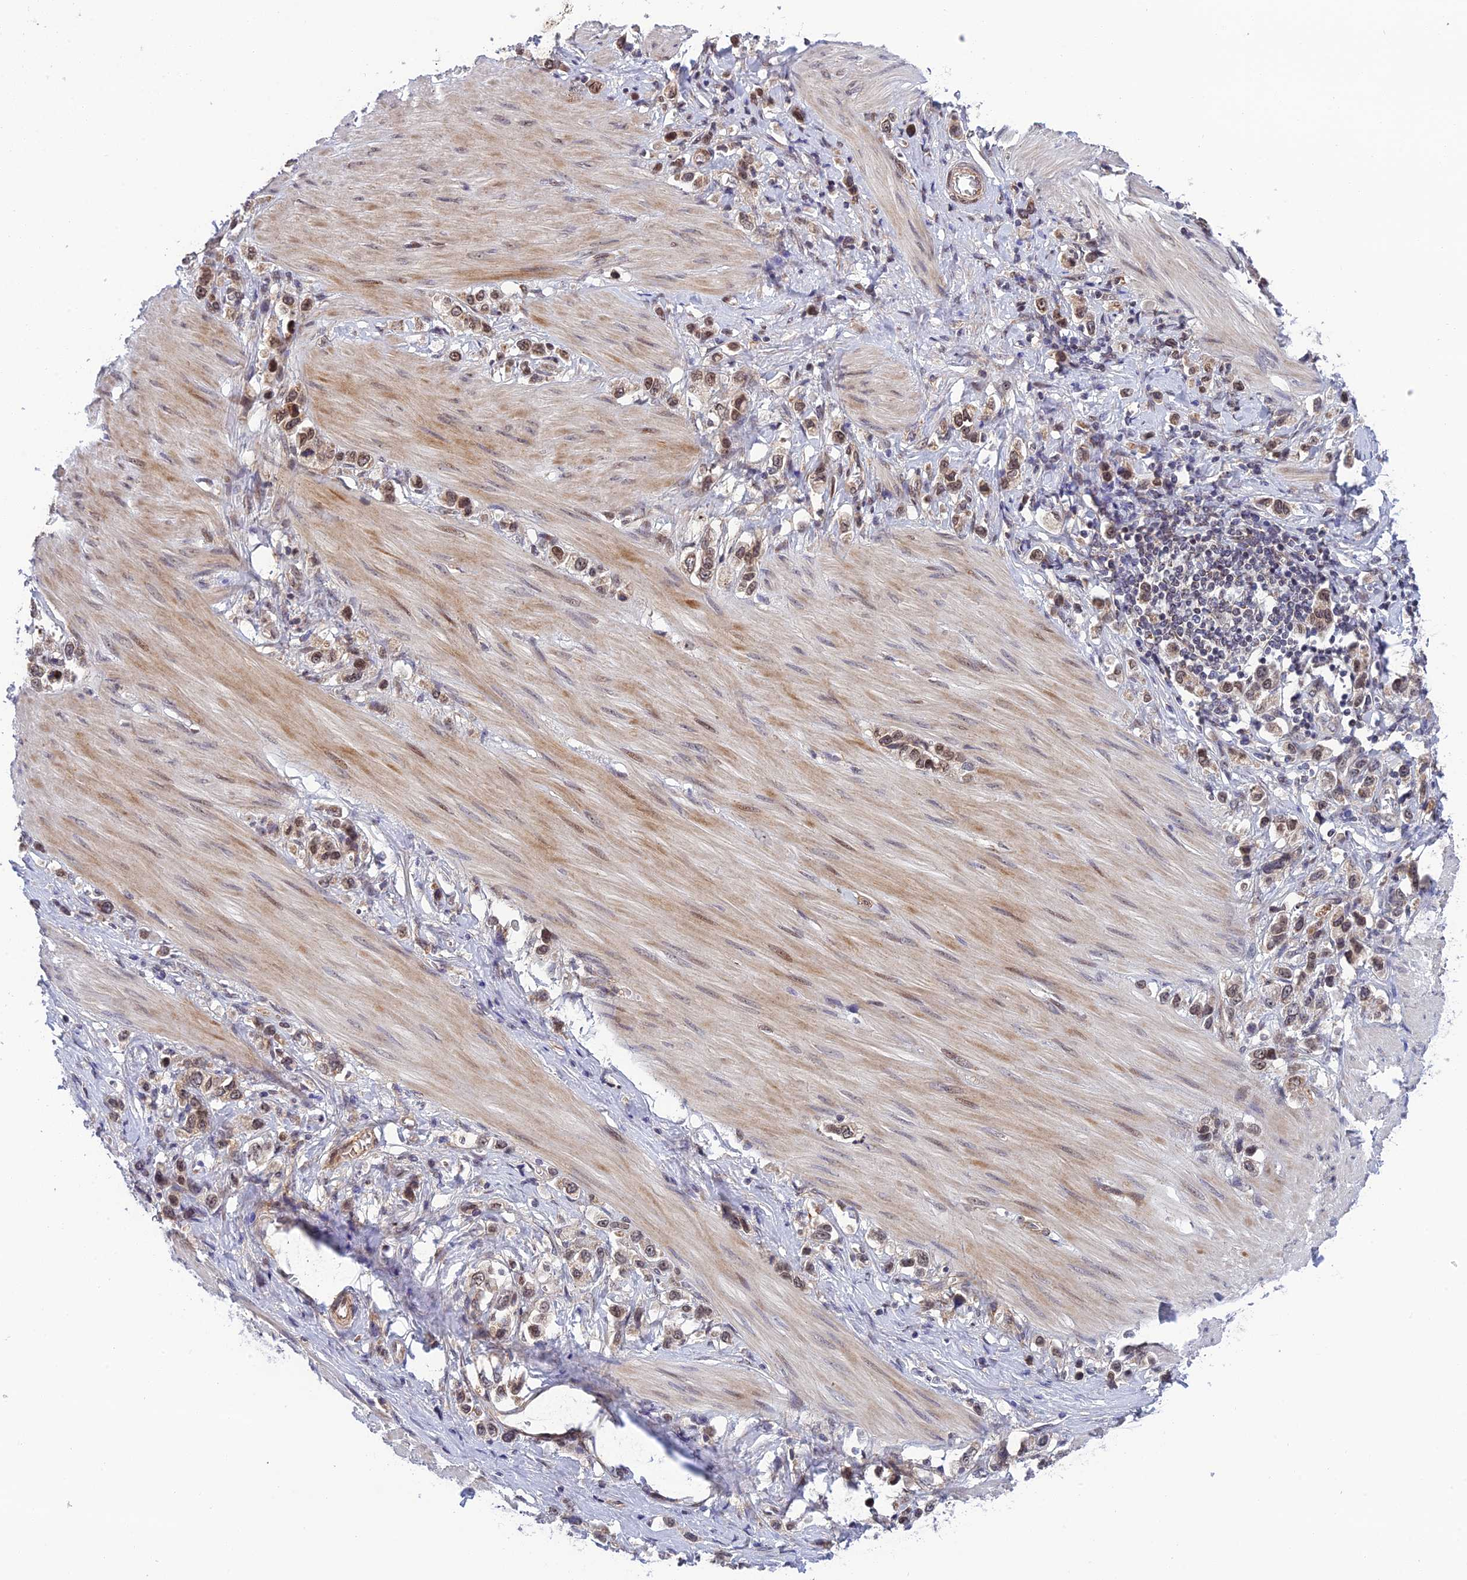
{"staining": {"intensity": "moderate", "quantity": ">75%", "location": "cytoplasmic/membranous,nuclear"}, "tissue": "stomach cancer", "cell_type": "Tumor cells", "image_type": "cancer", "snomed": [{"axis": "morphology", "description": "Adenocarcinoma, NOS"}, {"axis": "topography", "description": "Stomach"}], "caption": "The immunohistochemical stain labels moderate cytoplasmic/membranous and nuclear positivity in tumor cells of stomach cancer tissue. The staining is performed using DAB brown chromogen to label protein expression. The nuclei are counter-stained blue using hematoxylin.", "gene": "REXO1", "patient": {"sex": "female", "age": 65}}